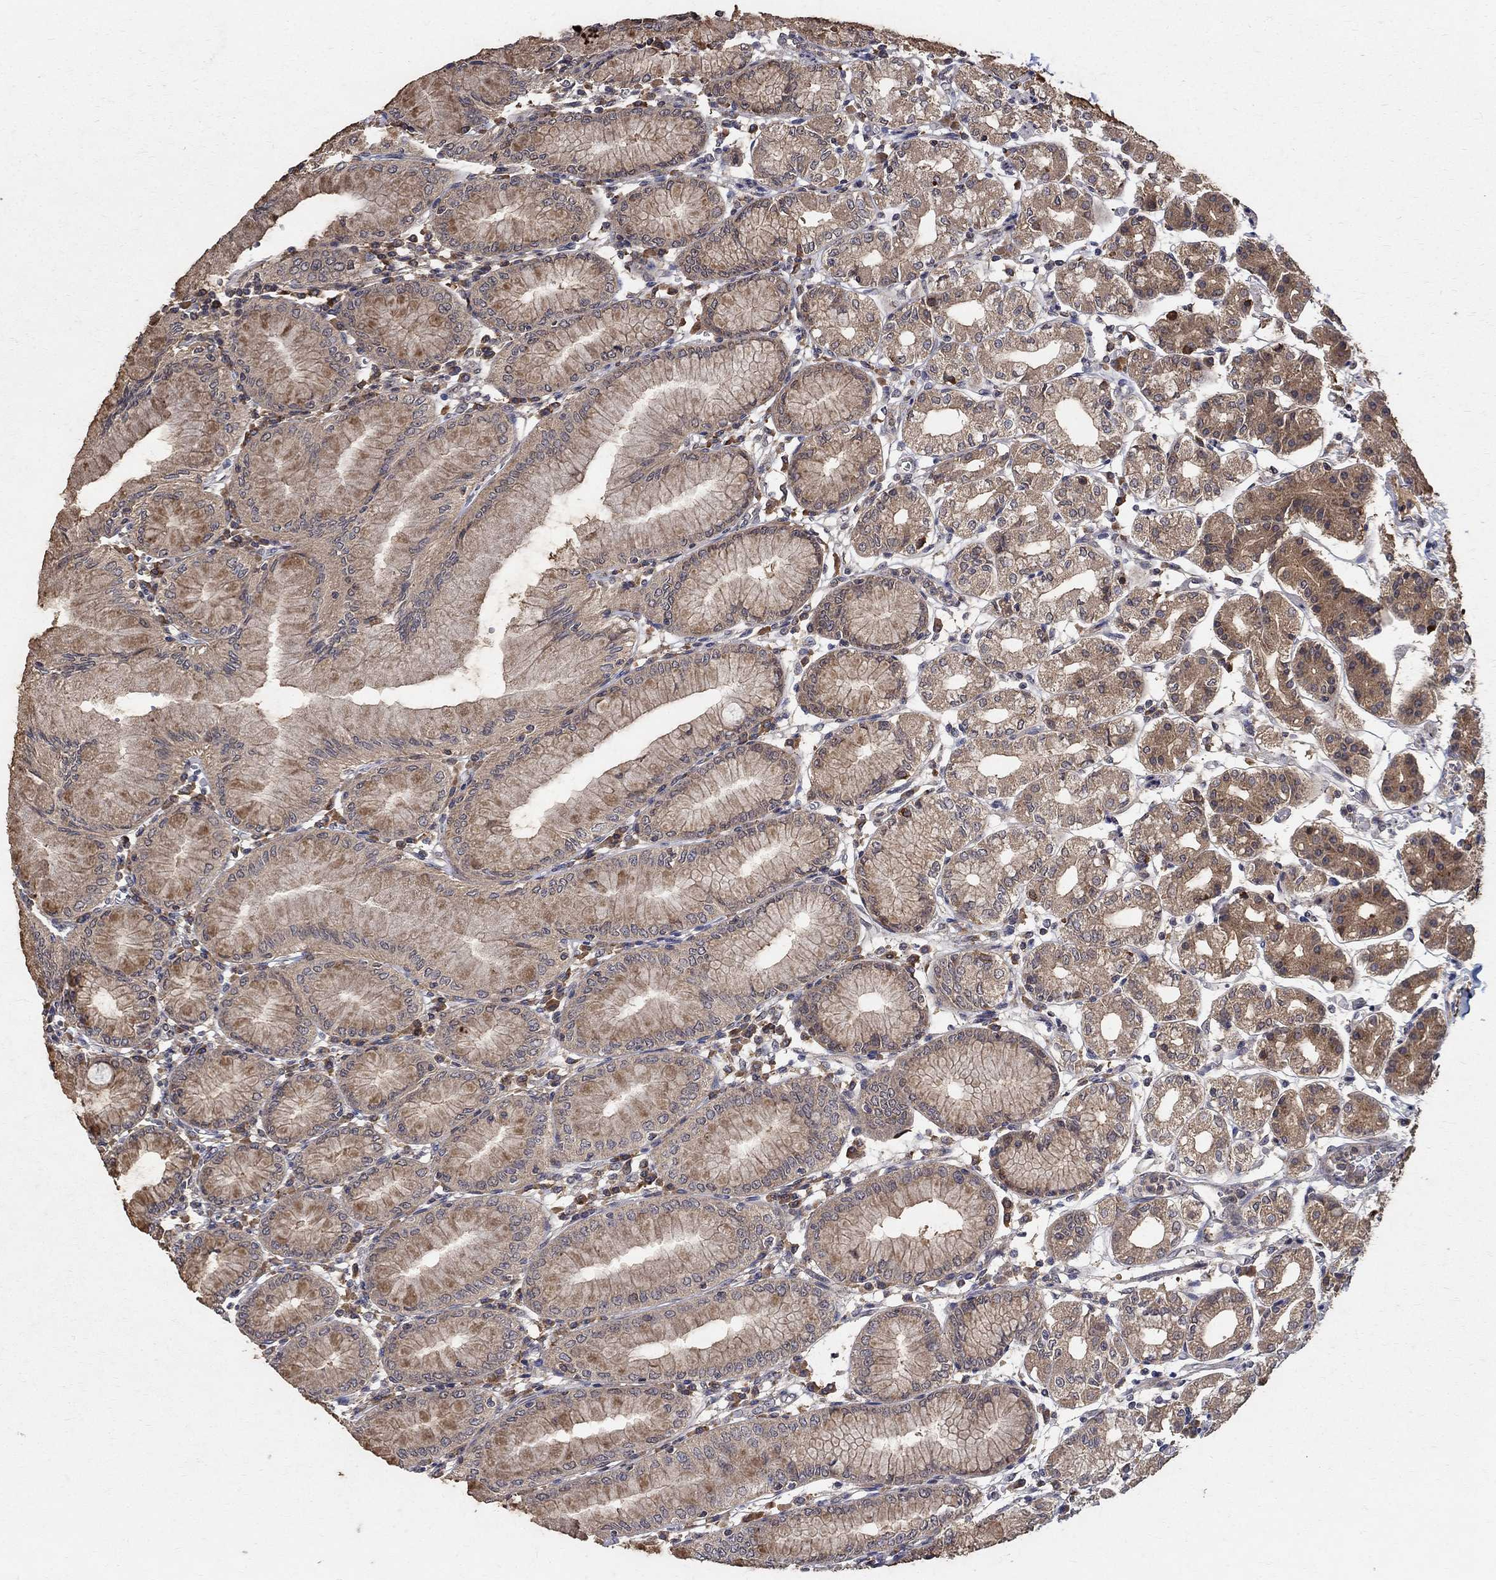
{"staining": {"intensity": "moderate", "quantity": "<25%", "location": "cytoplasmic/membranous"}, "tissue": "stomach", "cell_type": "Glandular cells", "image_type": "normal", "snomed": [{"axis": "morphology", "description": "Normal tissue, NOS"}, {"axis": "topography", "description": "Skeletal muscle"}, {"axis": "topography", "description": "Stomach"}], "caption": "Normal stomach shows moderate cytoplasmic/membranous staining in approximately <25% of glandular cells, visualized by immunohistochemistry.", "gene": "C17orf75", "patient": {"sex": "female", "age": 57}}